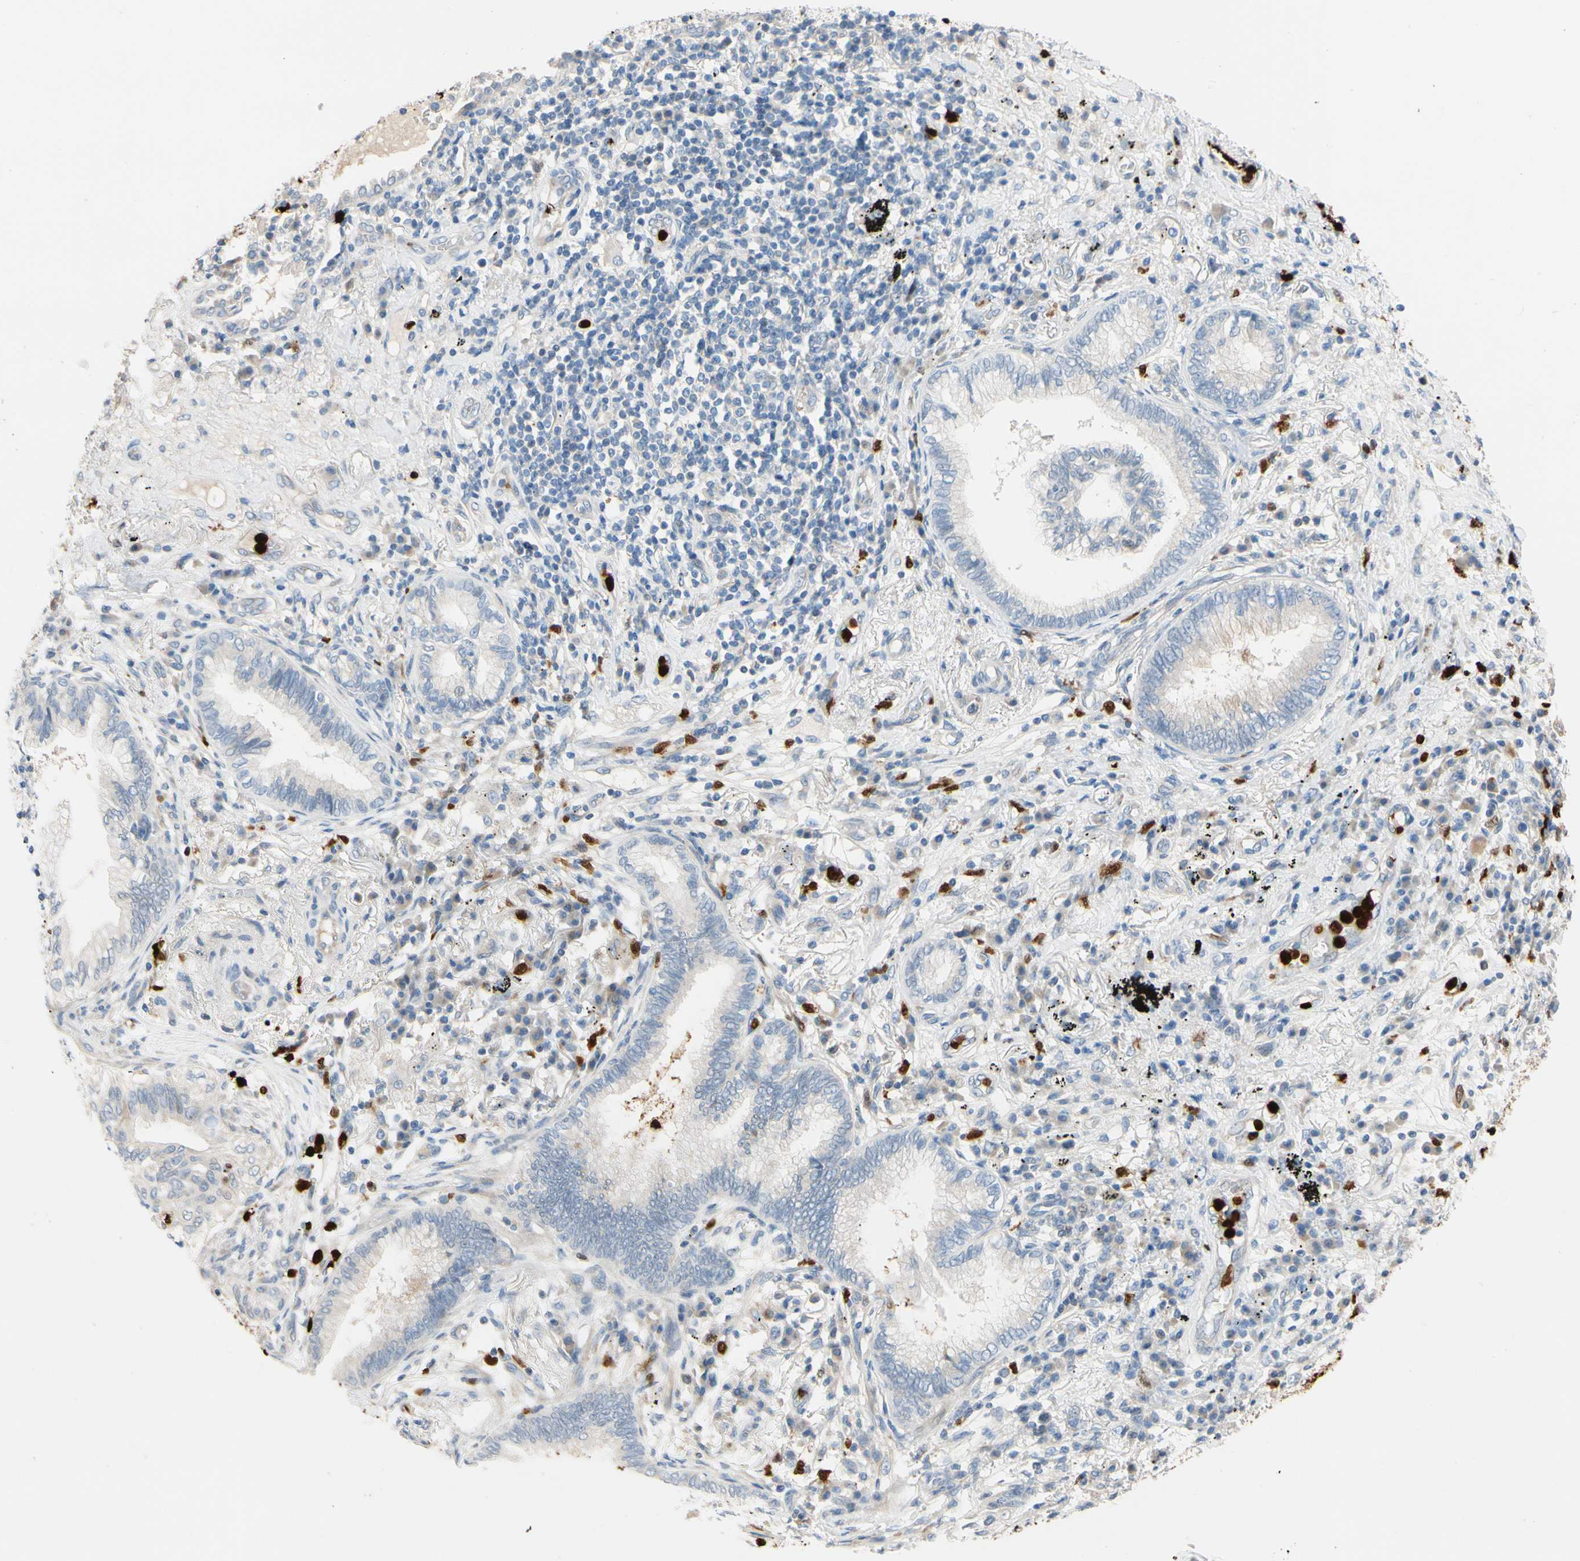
{"staining": {"intensity": "negative", "quantity": "none", "location": "none"}, "tissue": "lung cancer", "cell_type": "Tumor cells", "image_type": "cancer", "snomed": [{"axis": "morphology", "description": "Normal tissue, NOS"}, {"axis": "morphology", "description": "Adenocarcinoma, NOS"}, {"axis": "topography", "description": "Bronchus"}, {"axis": "topography", "description": "Lung"}], "caption": "This photomicrograph is of adenocarcinoma (lung) stained with immunohistochemistry (IHC) to label a protein in brown with the nuclei are counter-stained blue. There is no expression in tumor cells. Nuclei are stained in blue.", "gene": "TRAF5", "patient": {"sex": "female", "age": 70}}